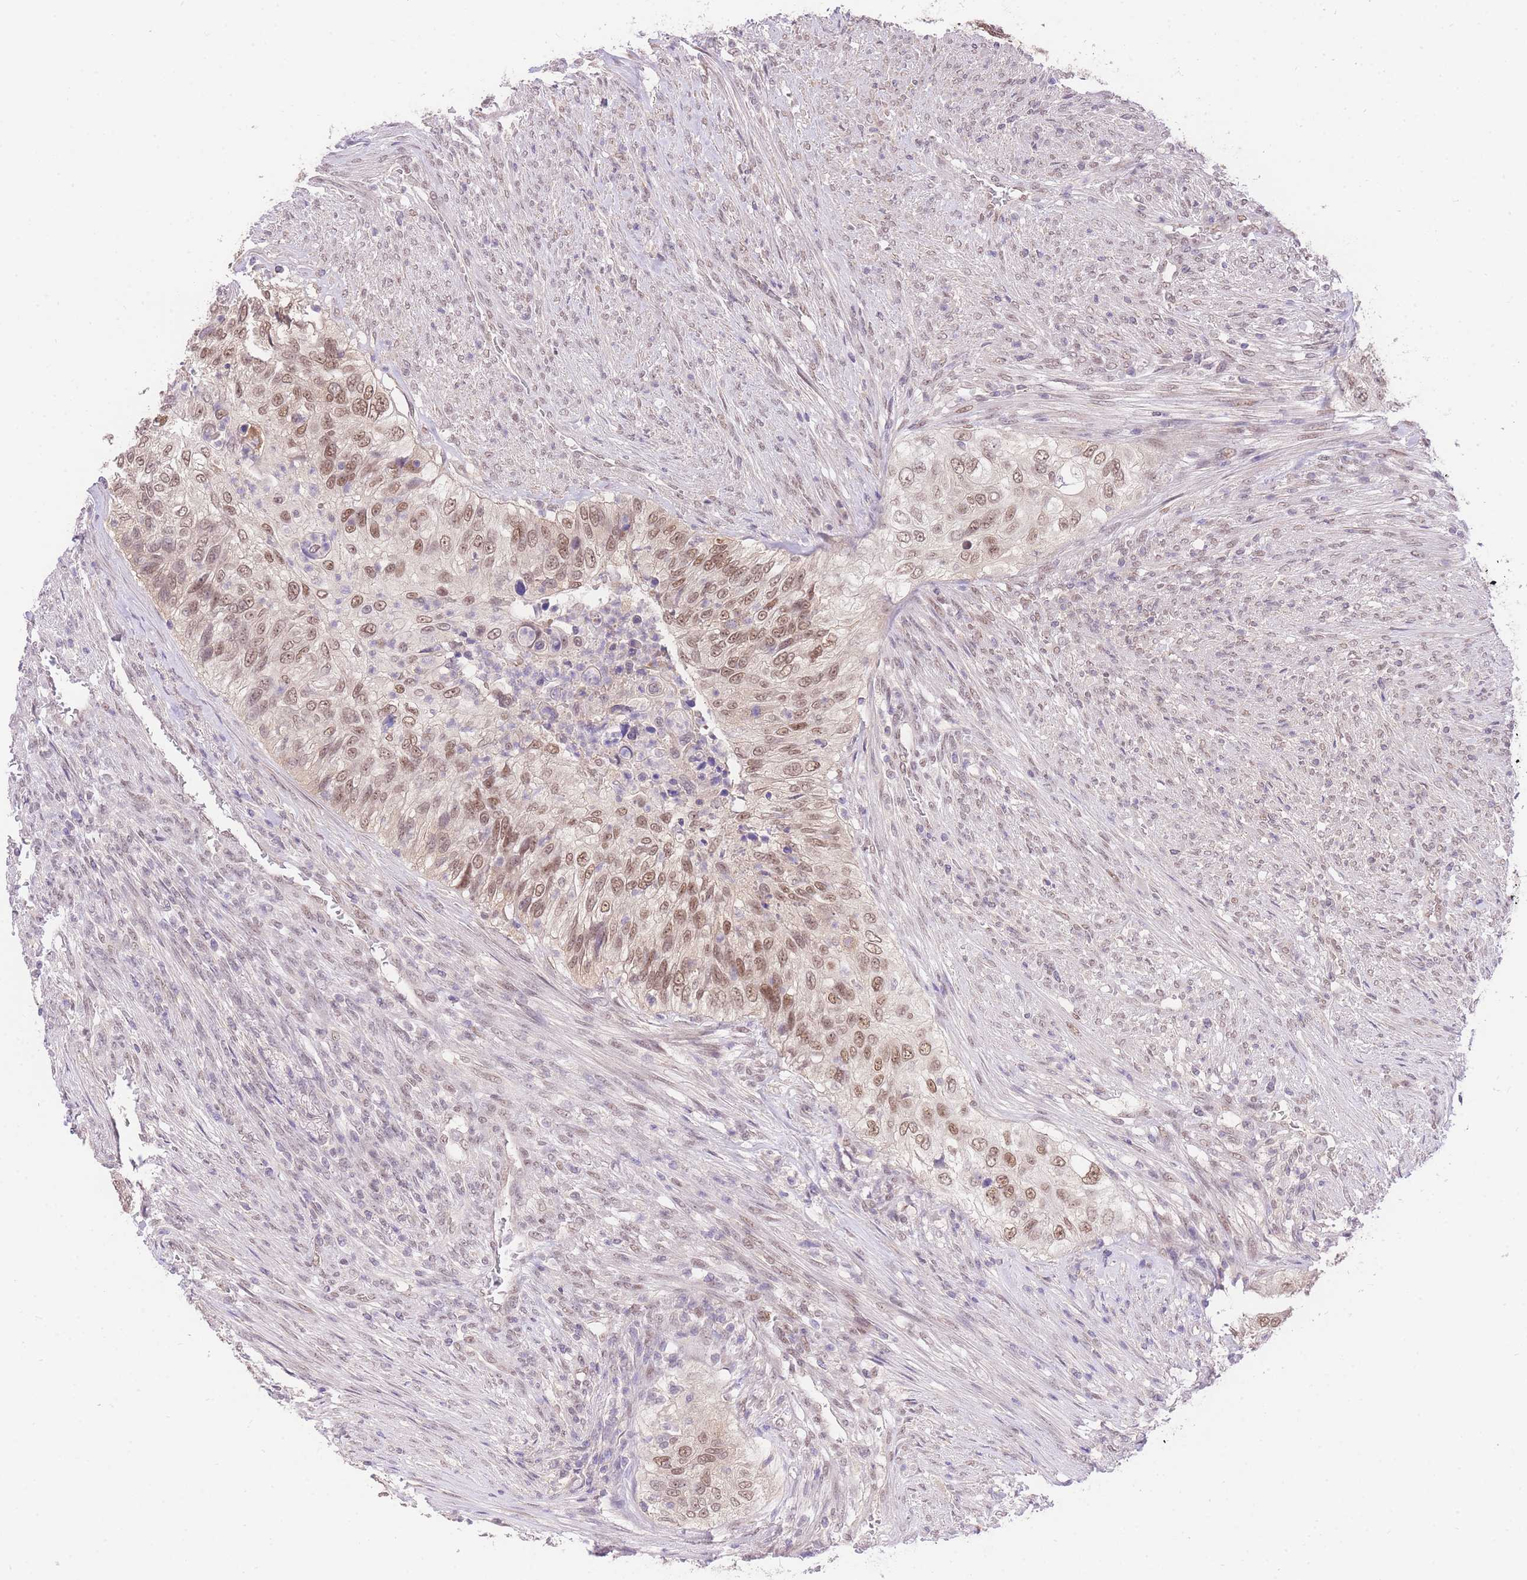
{"staining": {"intensity": "moderate", "quantity": ">75%", "location": "nuclear"}, "tissue": "urothelial cancer", "cell_type": "Tumor cells", "image_type": "cancer", "snomed": [{"axis": "morphology", "description": "Urothelial carcinoma, High grade"}, {"axis": "topography", "description": "Urinary bladder"}], "caption": "Brown immunohistochemical staining in human urothelial cancer exhibits moderate nuclear expression in approximately >75% of tumor cells. The protein of interest is shown in brown color, while the nuclei are stained blue.", "gene": "UBXN7", "patient": {"sex": "female", "age": 60}}